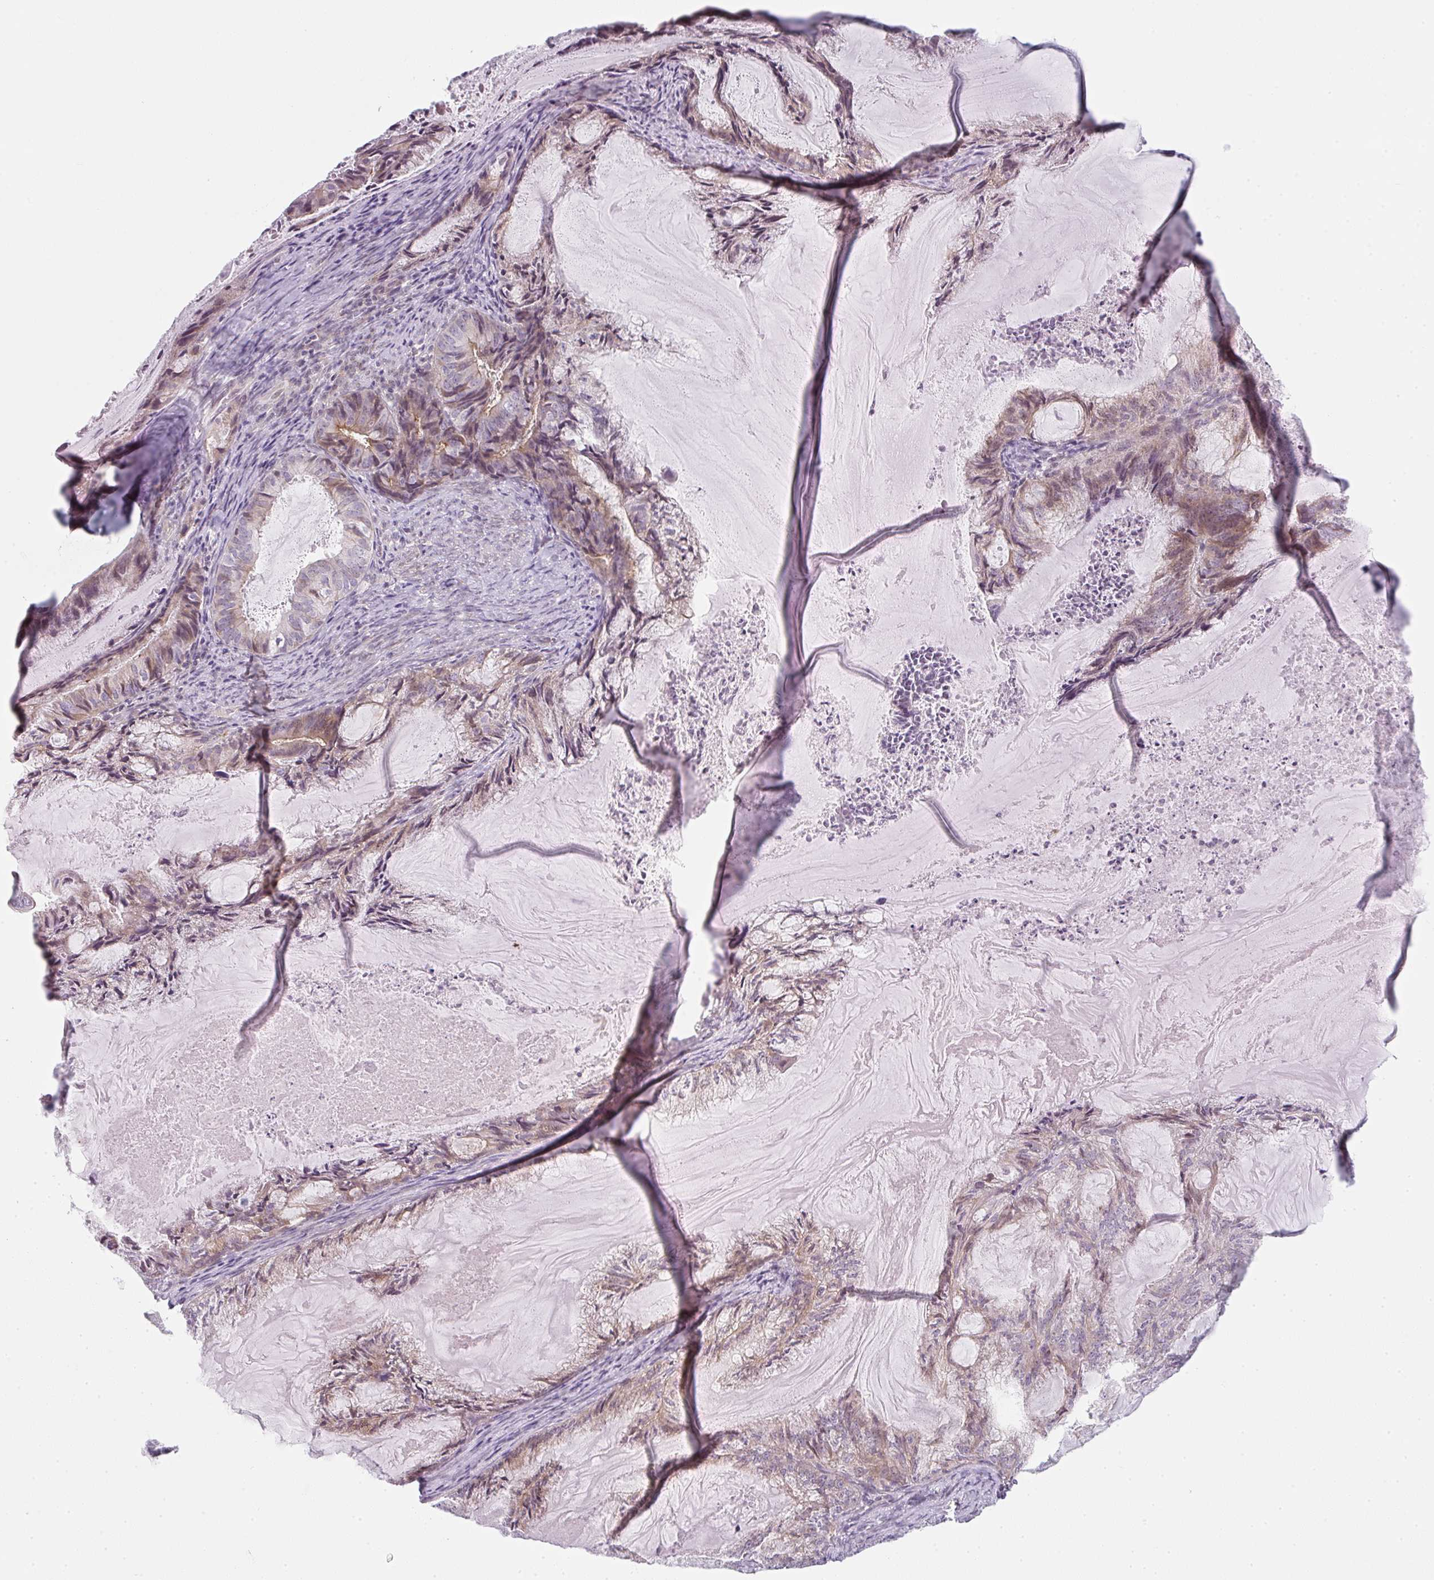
{"staining": {"intensity": "weak", "quantity": ">75%", "location": "cytoplasmic/membranous"}, "tissue": "endometrial cancer", "cell_type": "Tumor cells", "image_type": "cancer", "snomed": [{"axis": "morphology", "description": "Adenocarcinoma, NOS"}, {"axis": "topography", "description": "Endometrium"}], "caption": "DAB immunohistochemical staining of endometrial cancer (adenocarcinoma) exhibits weak cytoplasmic/membranous protein expression in approximately >75% of tumor cells.", "gene": "TMEM237", "patient": {"sex": "female", "age": 86}}